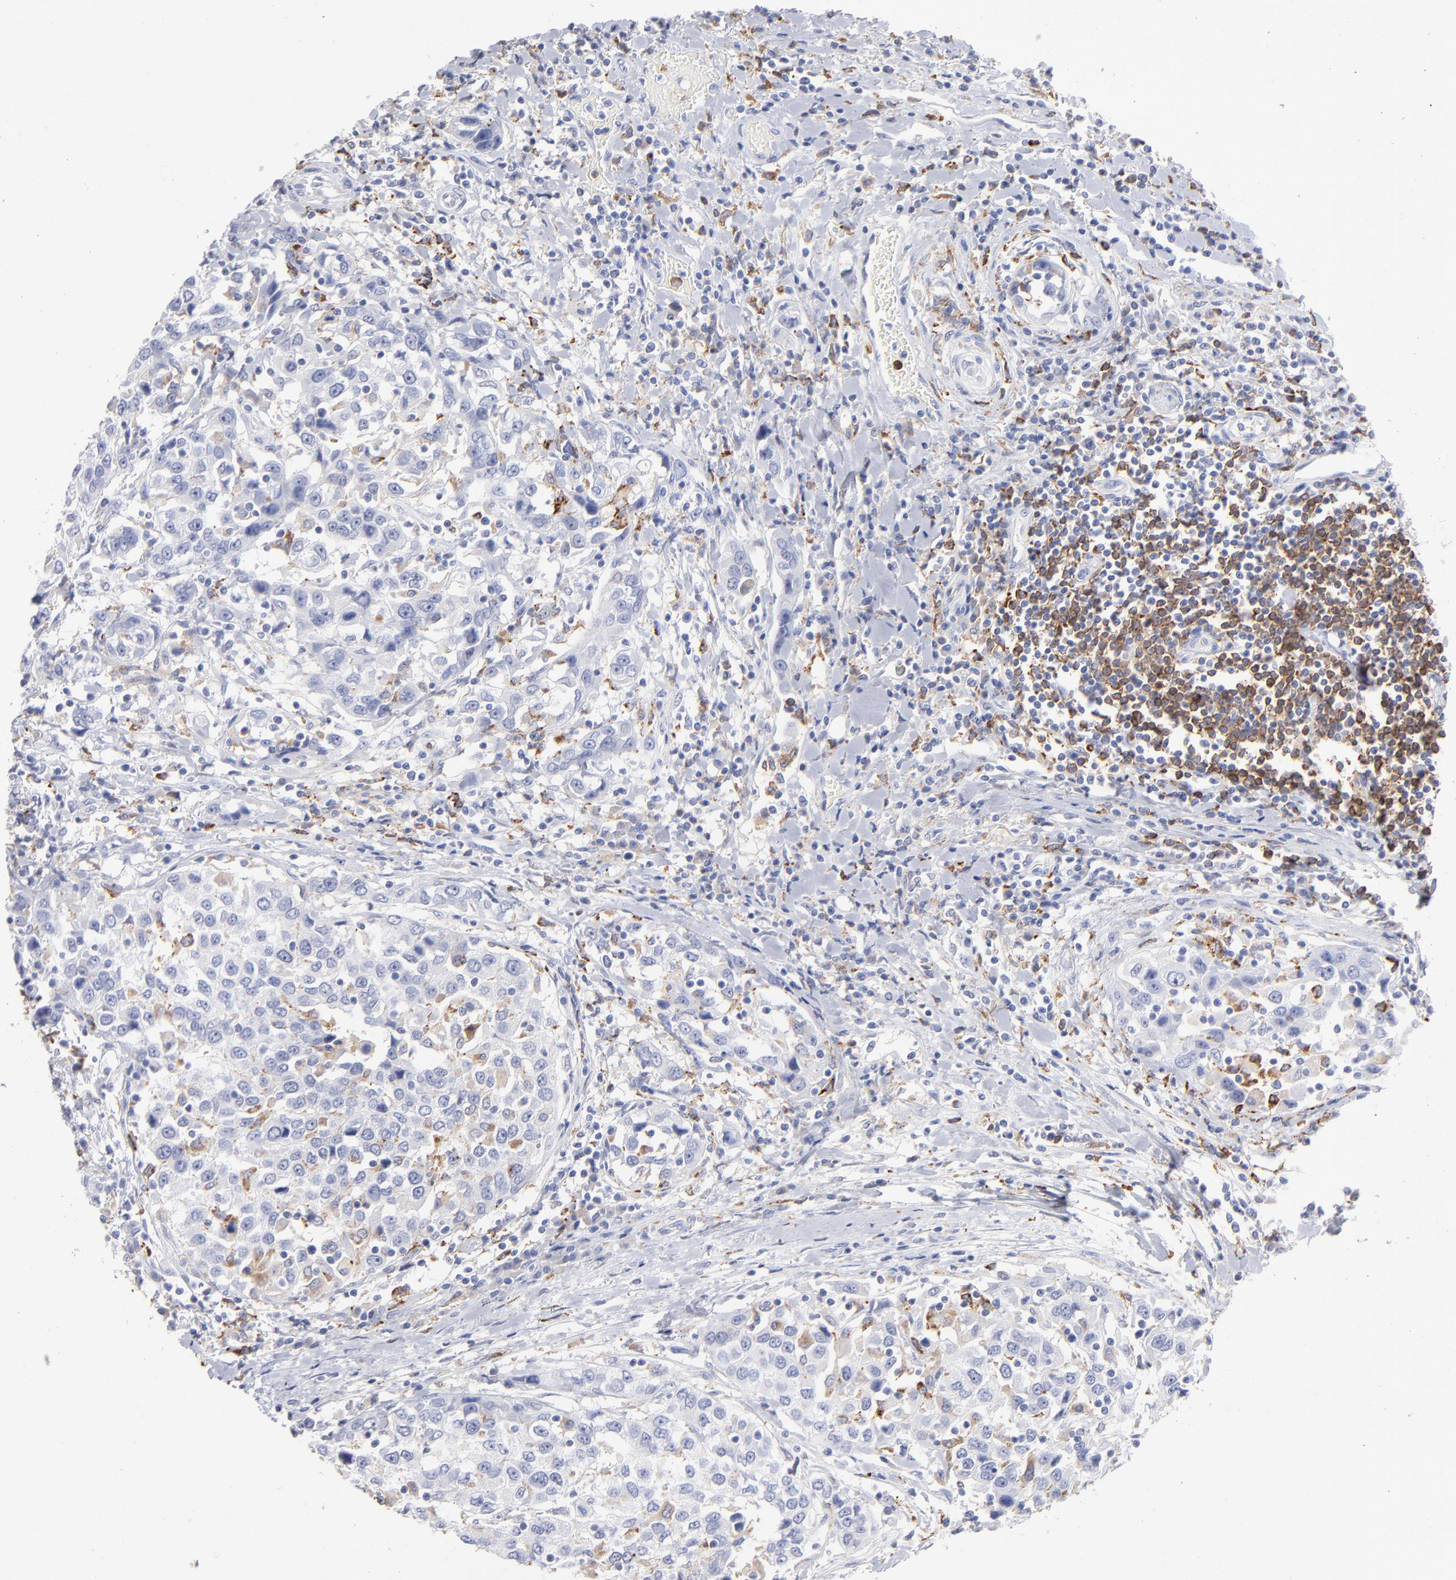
{"staining": {"intensity": "negative", "quantity": "none", "location": "none"}, "tissue": "urothelial cancer", "cell_type": "Tumor cells", "image_type": "cancer", "snomed": [{"axis": "morphology", "description": "Urothelial carcinoma, High grade"}, {"axis": "topography", "description": "Urinary bladder"}], "caption": "Immunohistochemical staining of high-grade urothelial carcinoma exhibits no significant staining in tumor cells.", "gene": "CD180", "patient": {"sex": "female", "age": 80}}